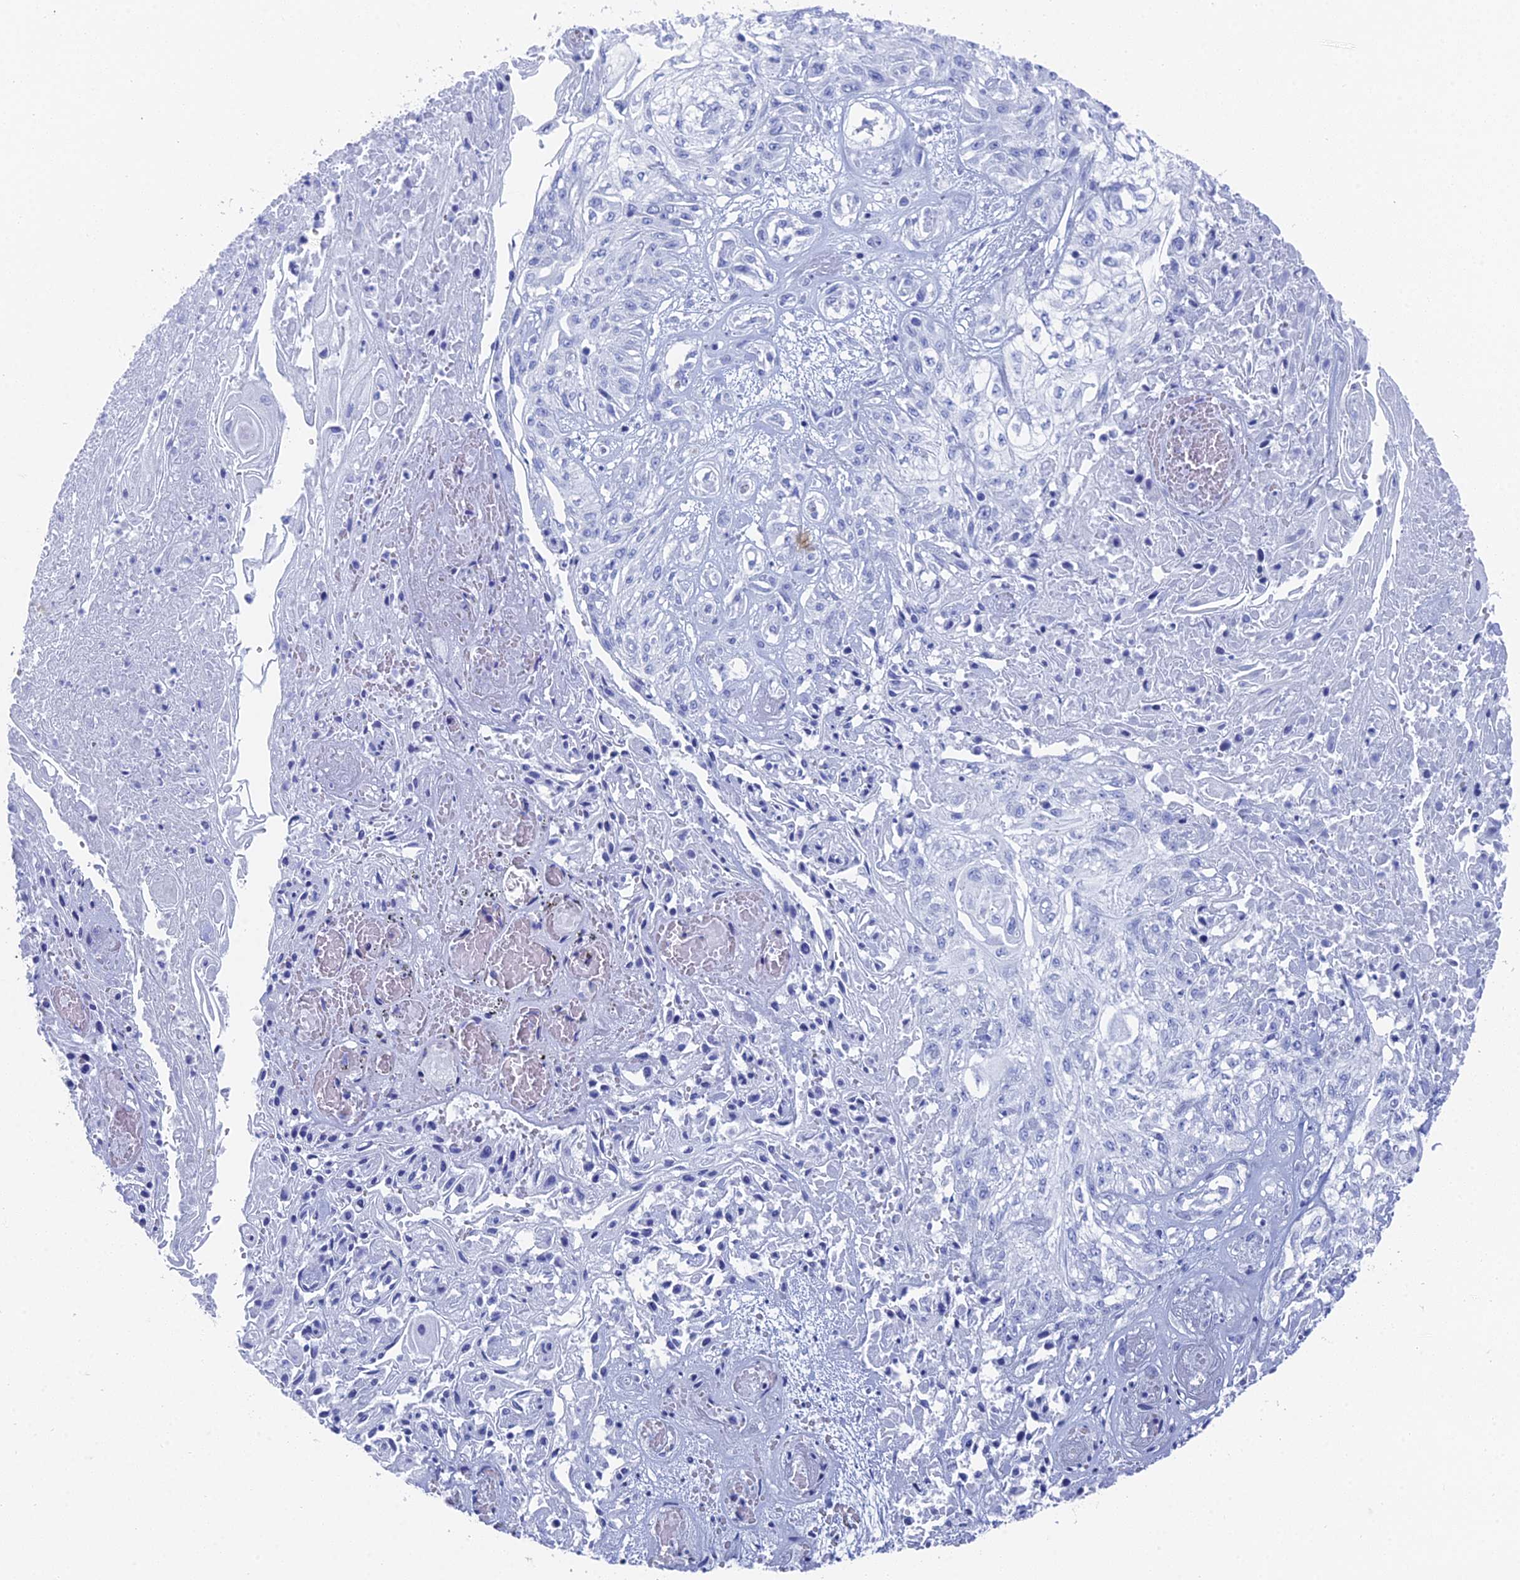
{"staining": {"intensity": "negative", "quantity": "none", "location": "none"}, "tissue": "skin cancer", "cell_type": "Tumor cells", "image_type": "cancer", "snomed": [{"axis": "morphology", "description": "Squamous cell carcinoma, NOS"}, {"axis": "morphology", "description": "Squamous cell carcinoma, metastatic, NOS"}, {"axis": "topography", "description": "Skin"}, {"axis": "topography", "description": "Lymph node"}], "caption": "This is an IHC histopathology image of skin squamous cell carcinoma. There is no positivity in tumor cells.", "gene": "ENPP3", "patient": {"sex": "male", "age": 75}}